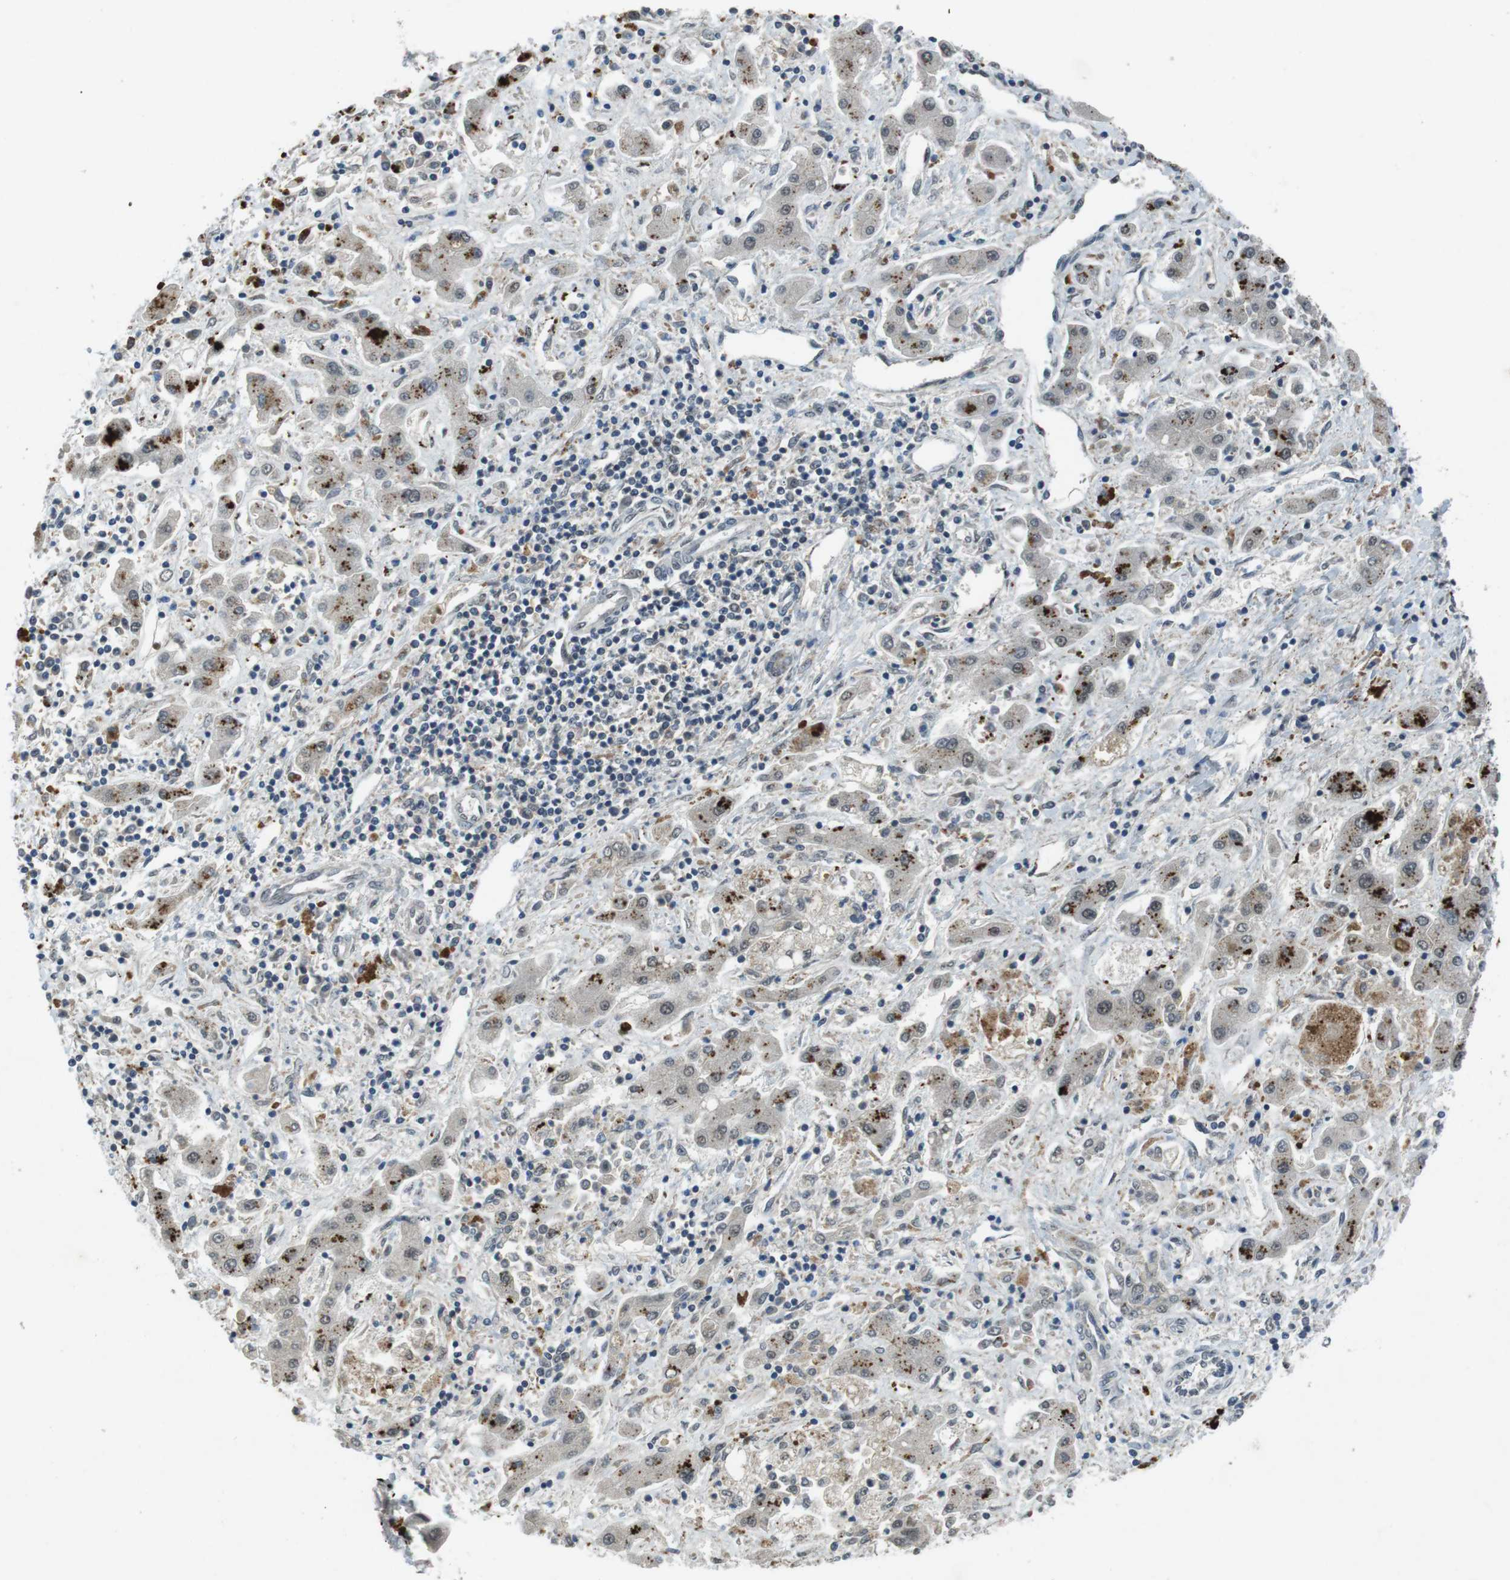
{"staining": {"intensity": "moderate", "quantity": "<25%", "location": "cytoplasmic/membranous,nuclear"}, "tissue": "liver cancer", "cell_type": "Tumor cells", "image_type": "cancer", "snomed": [{"axis": "morphology", "description": "Cholangiocarcinoma"}, {"axis": "topography", "description": "Liver"}], "caption": "Human liver cancer (cholangiocarcinoma) stained with a brown dye reveals moderate cytoplasmic/membranous and nuclear positive staining in approximately <25% of tumor cells.", "gene": "USP7", "patient": {"sex": "male", "age": 50}}